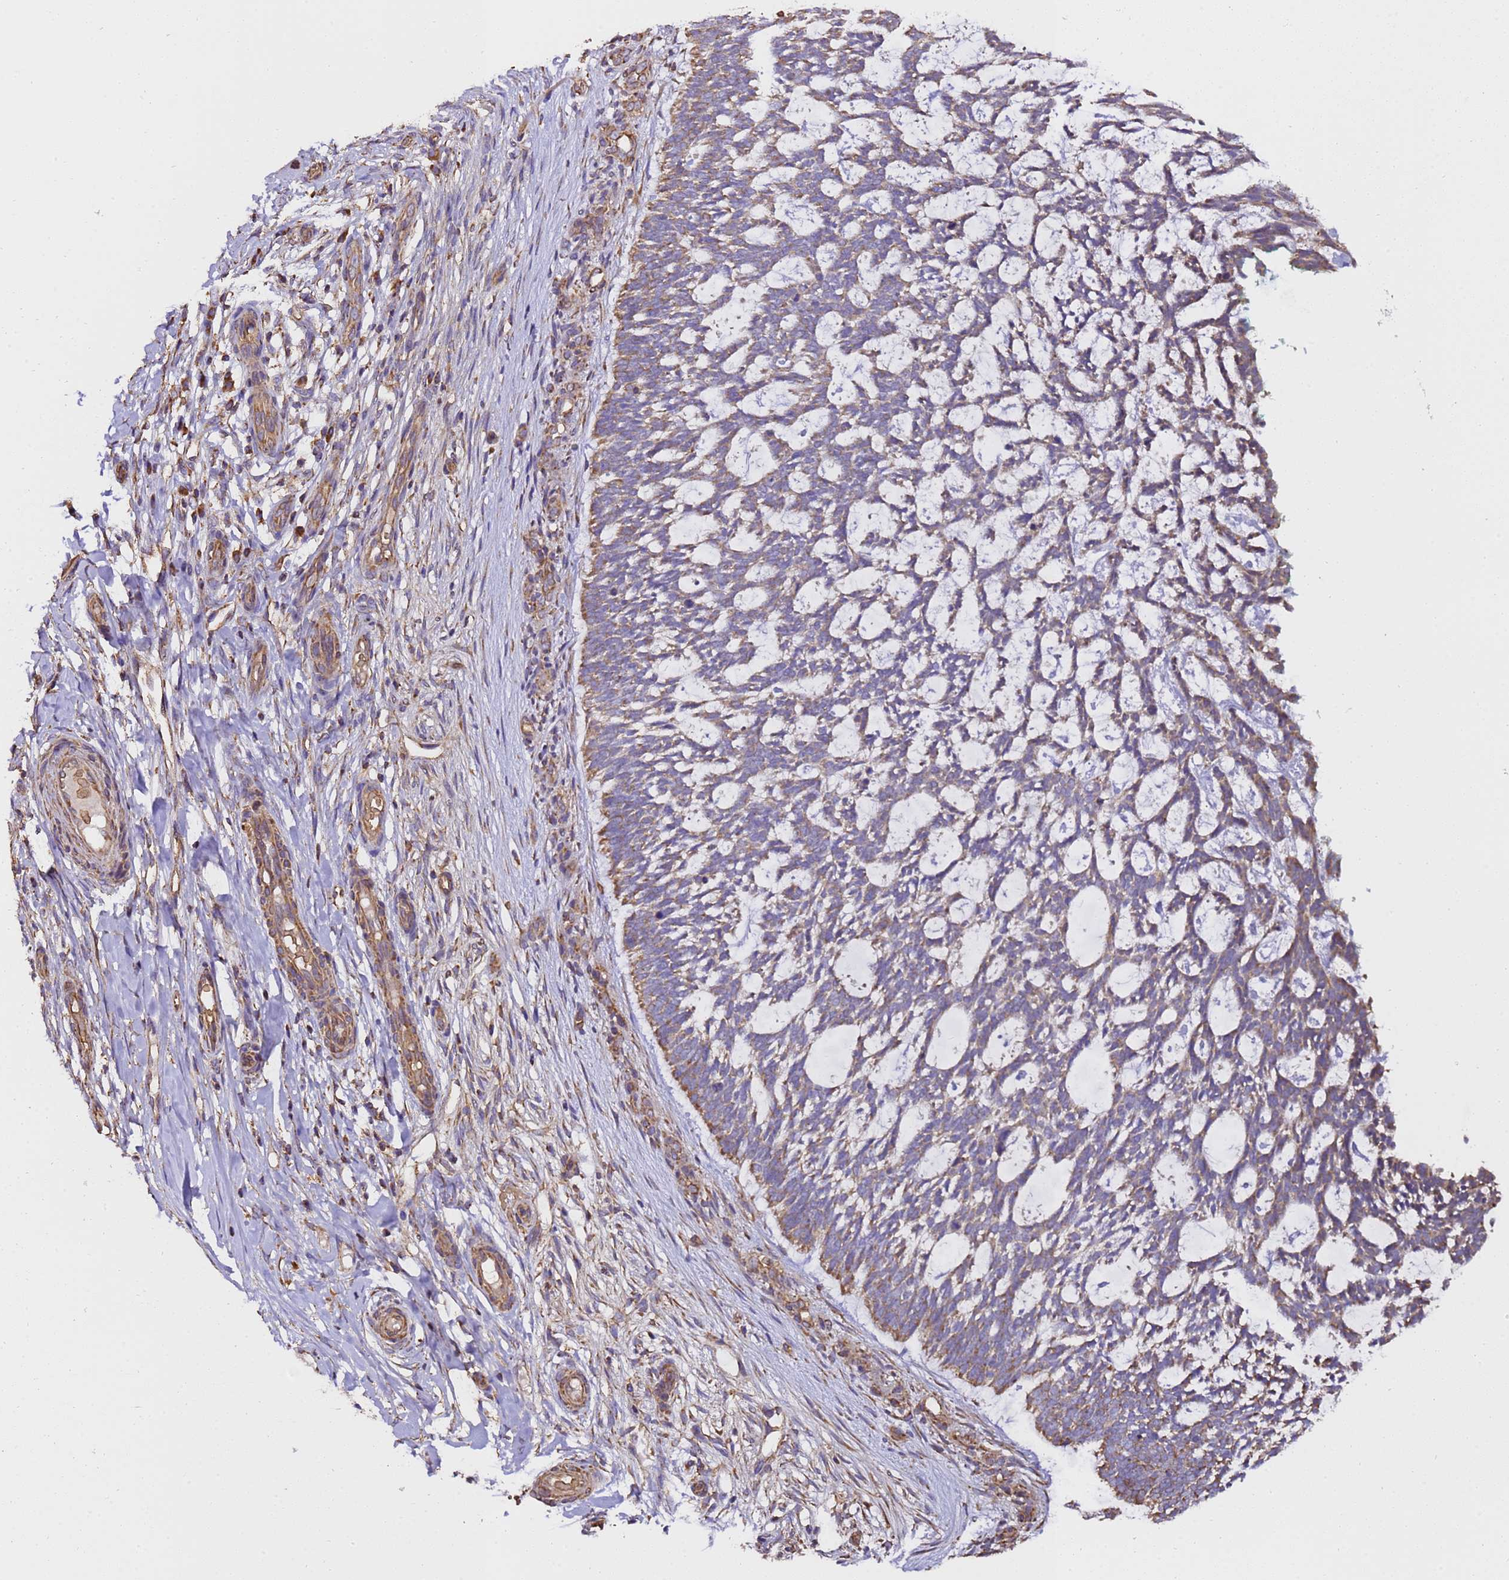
{"staining": {"intensity": "moderate", "quantity": "25%-75%", "location": "cytoplasmic/membranous"}, "tissue": "skin cancer", "cell_type": "Tumor cells", "image_type": "cancer", "snomed": [{"axis": "morphology", "description": "Basal cell carcinoma"}, {"axis": "topography", "description": "Skin"}], "caption": "DAB (3,3'-diaminobenzidine) immunohistochemical staining of human skin cancer (basal cell carcinoma) demonstrates moderate cytoplasmic/membranous protein staining in about 25%-75% of tumor cells.", "gene": "LRRIQ1", "patient": {"sex": "male", "age": 88}}